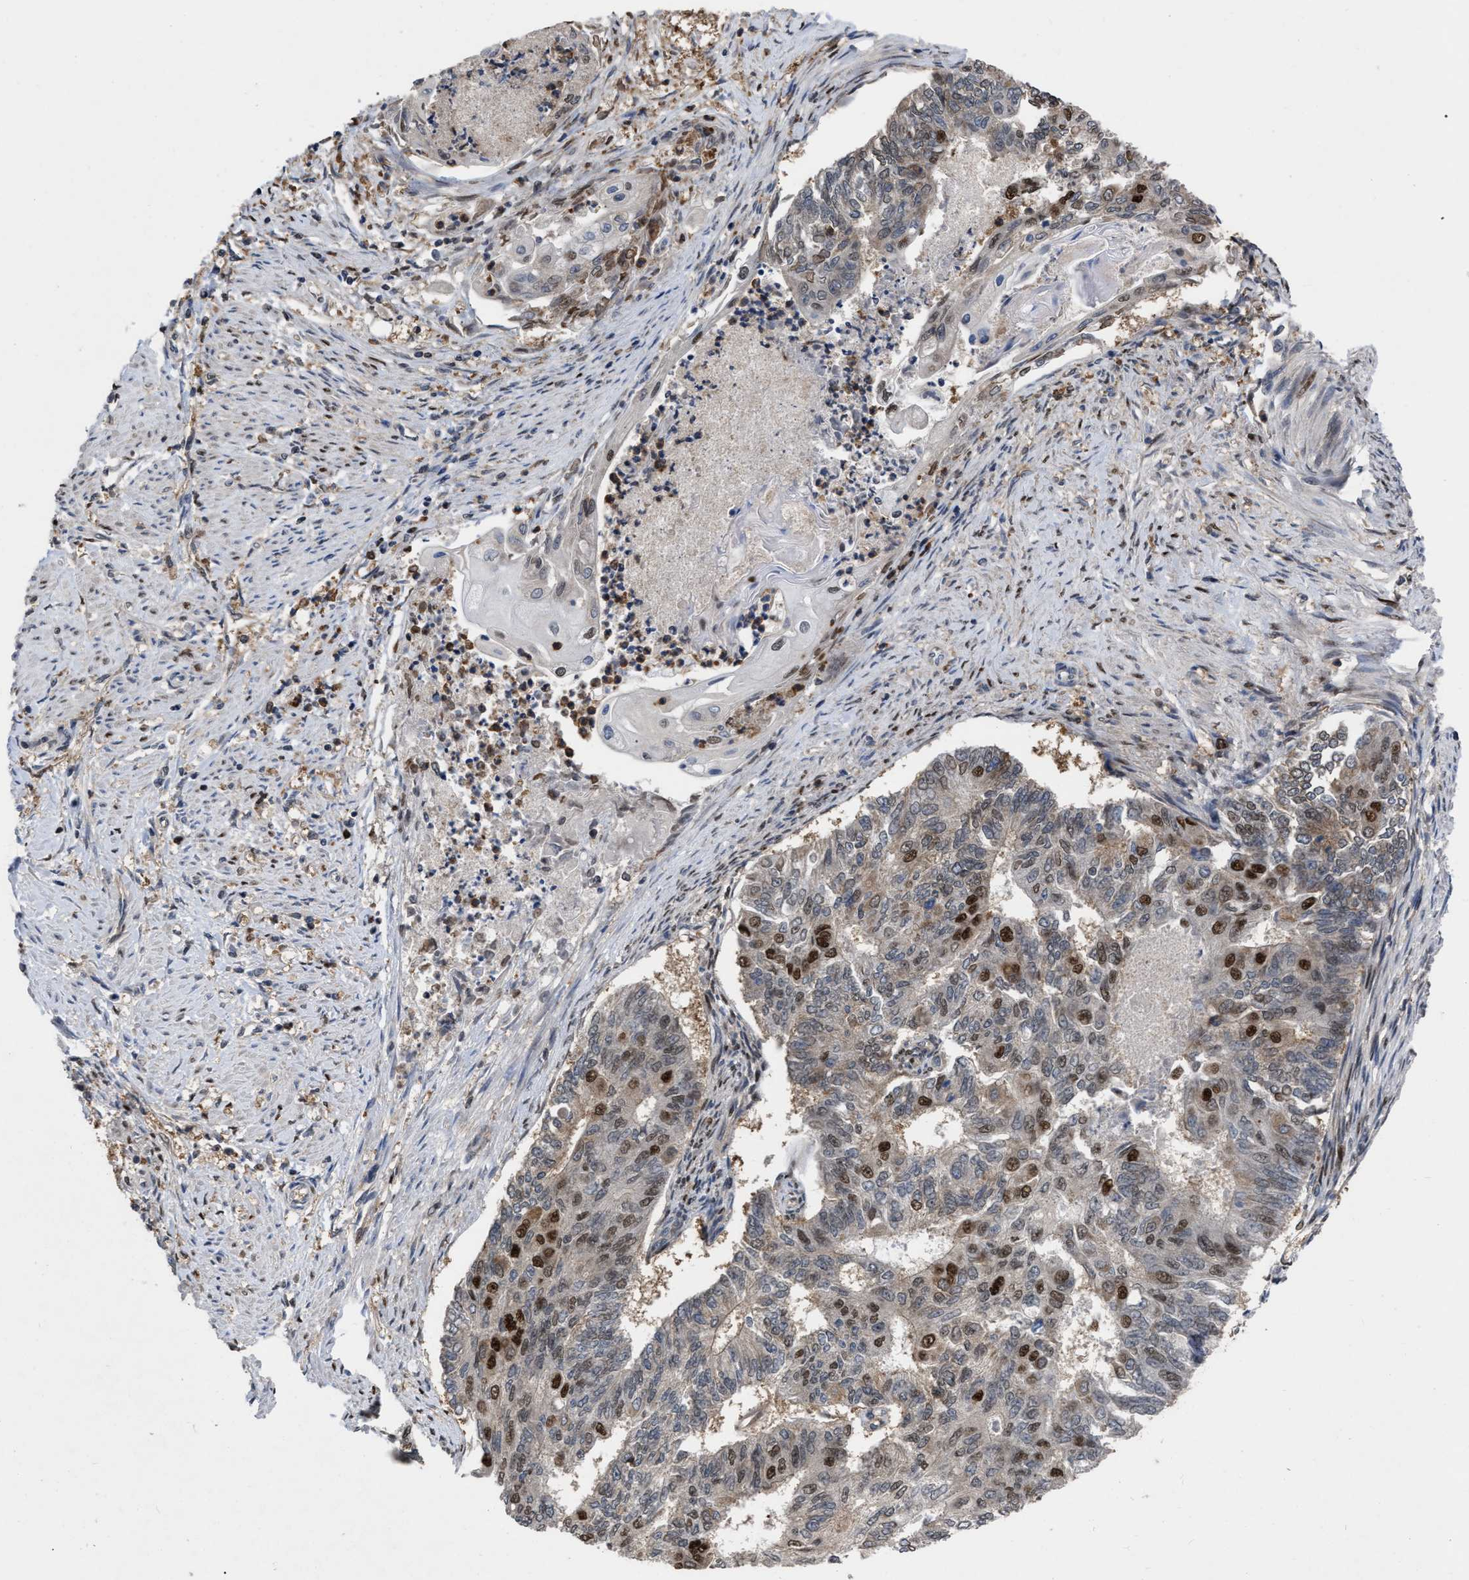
{"staining": {"intensity": "strong", "quantity": "<25%", "location": "nuclear"}, "tissue": "endometrial cancer", "cell_type": "Tumor cells", "image_type": "cancer", "snomed": [{"axis": "morphology", "description": "Adenocarcinoma, NOS"}, {"axis": "topography", "description": "Endometrium"}], "caption": "Endometrial cancer (adenocarcinoma) stained with a protein marker demonstrates strong staining in tumor cells.", "gene": "MDM4", "patient": {"sex": "female", "age": 32}}